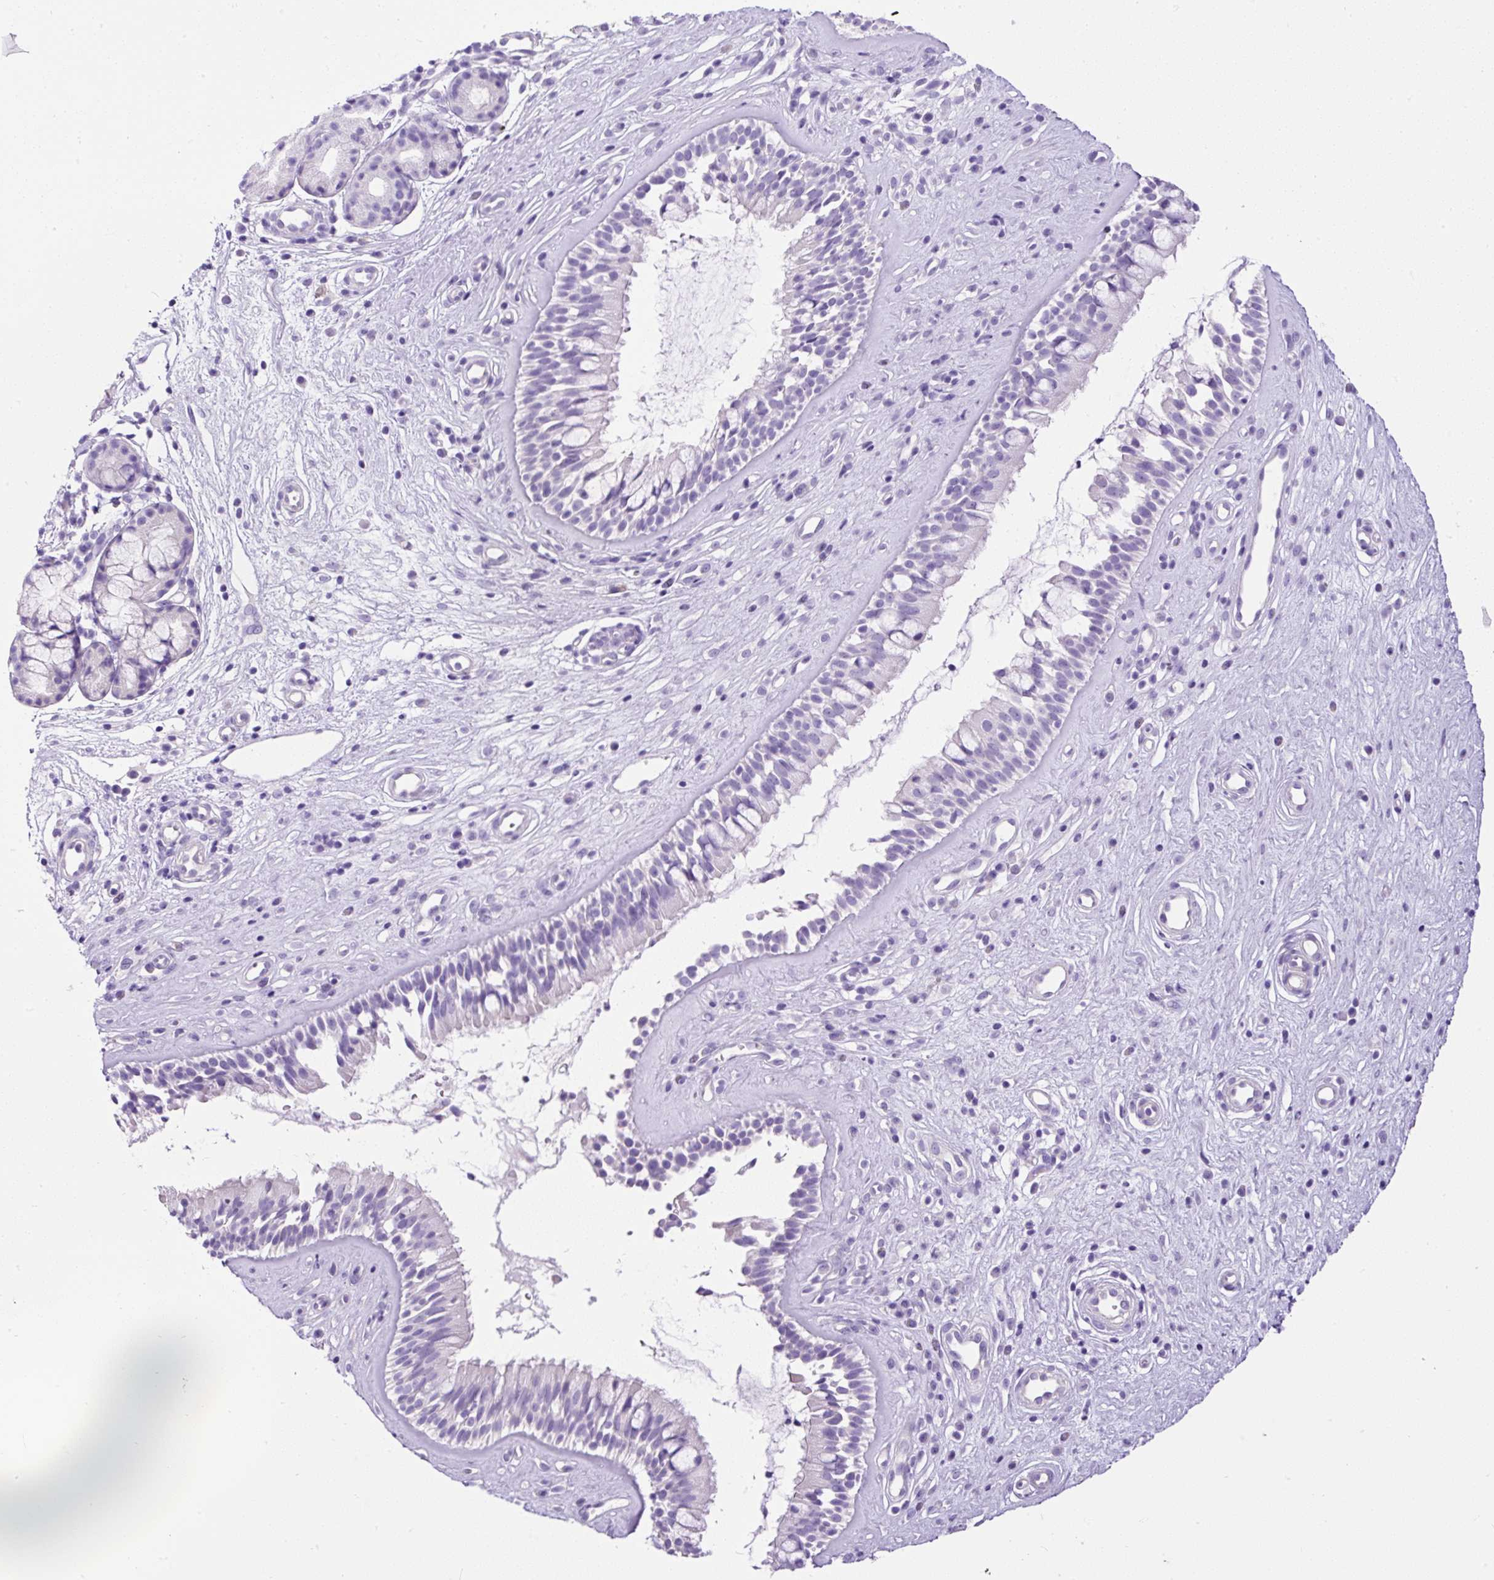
{"staining": {"intensity": "negative", "quantity": "none", "location": "none"}, "tissue": "nasopharynx", "cell_type": "Respiratory epithelial cells", "image_type": "normal", "snomed": [{"axis": "morphology", "description": "Normal tissue, NOS"}, {"axis": "topography", "description": "Nasopharynx"}], "caption": "IHC of normal nasopharynx demonstrates no expression in respiratory epithelial cells.", "gene": "PDIA2", "patient": {"sex": "male", "age": 32}}